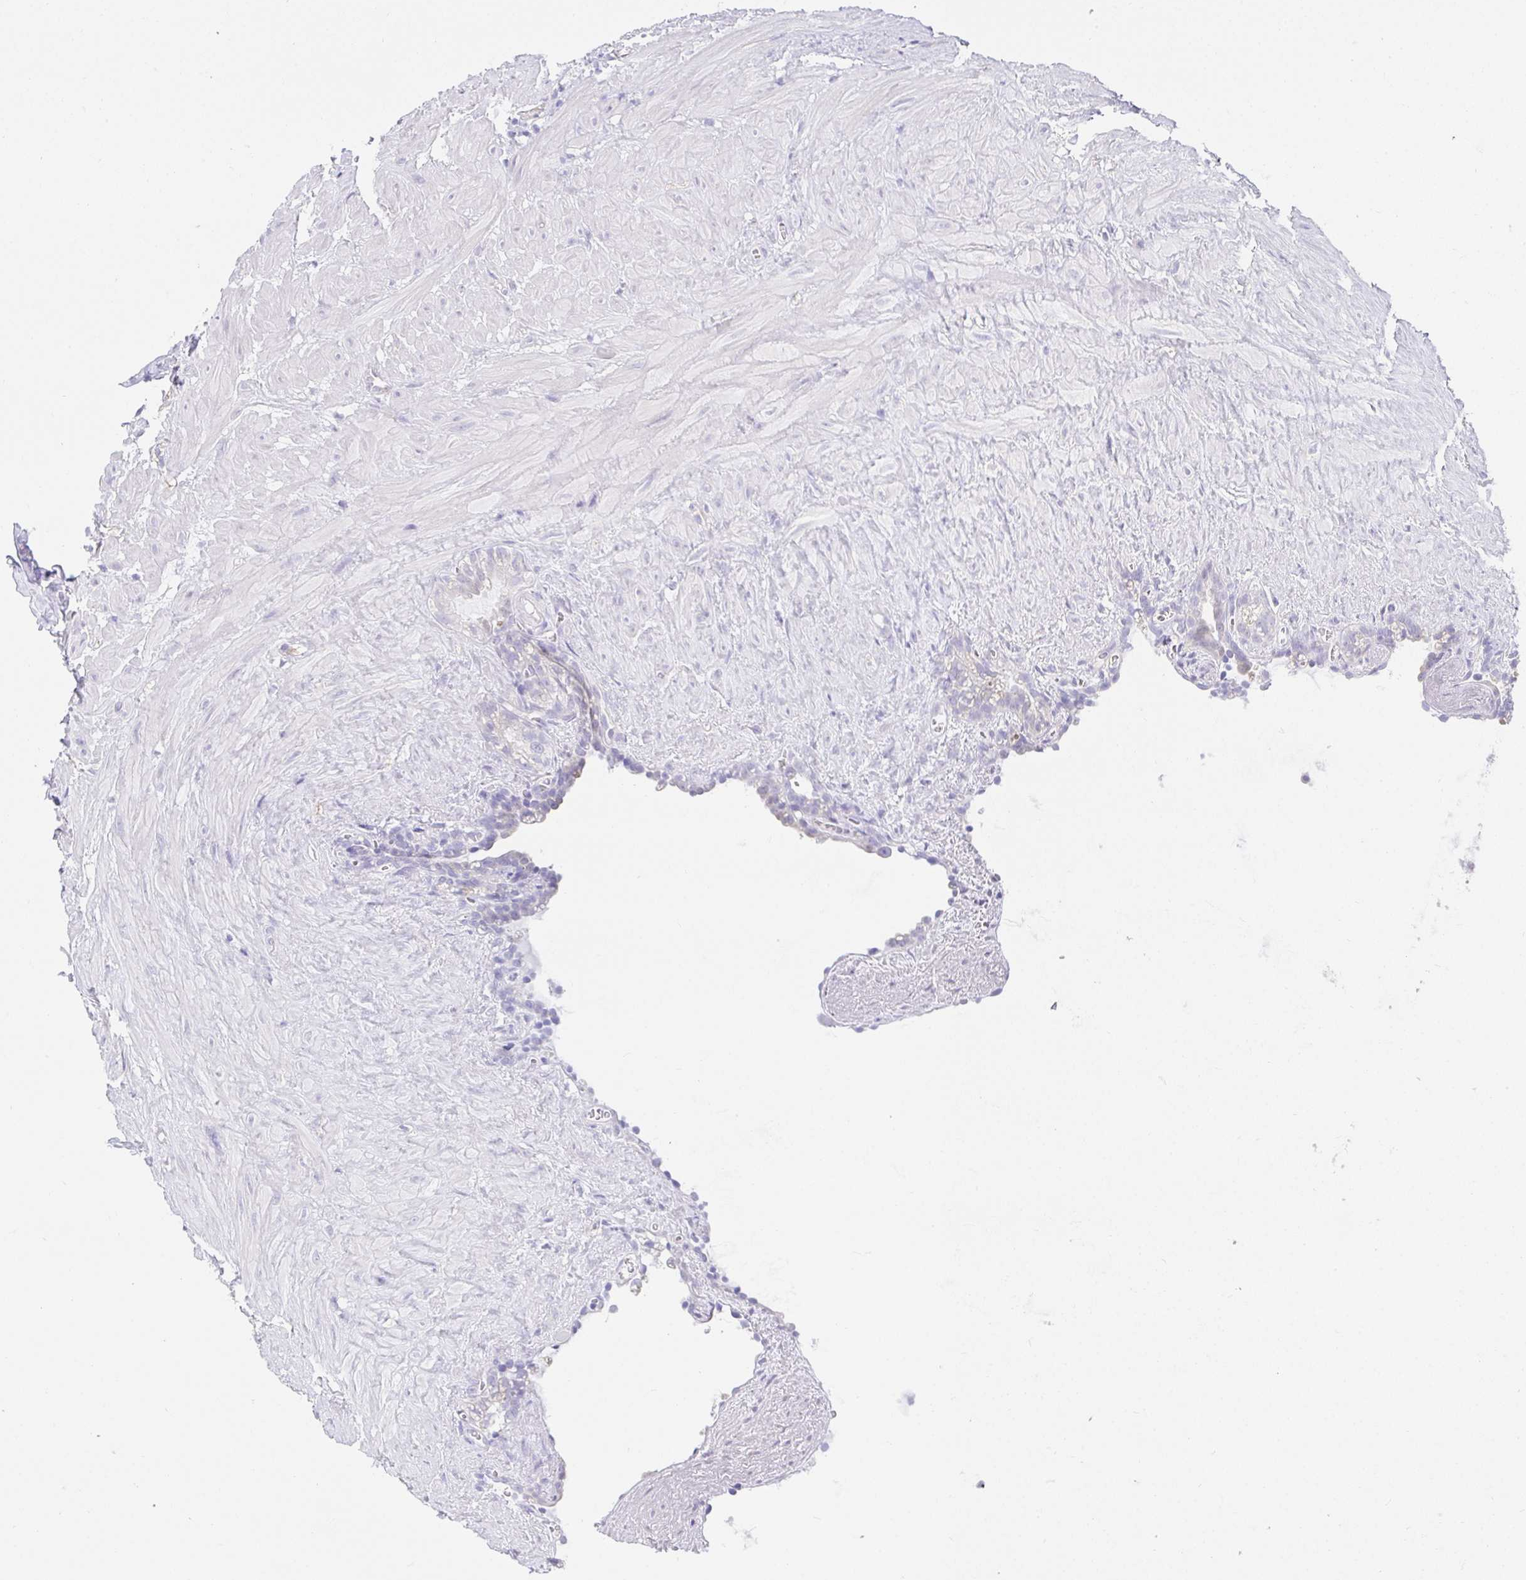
{"staining": {"intensity": "negative", "quantity": "none", "location": "none"}, "tissue": "seminal vesicle", "cell_type": "Glandular cells", "image_type": "normal", "snomed": [{"axis": "morphology", "description": "Normal tissue, NOS"}, {"axis": "topography", "description": "Seminal veicle"}], "caption": "High power microscopy image of an IHC photomicrograph of benign seminal vesicle, revealing no significant positivity in glandular cells.", "gene": "VGLL1", "patient": {"sex": "male", "age": 76}}